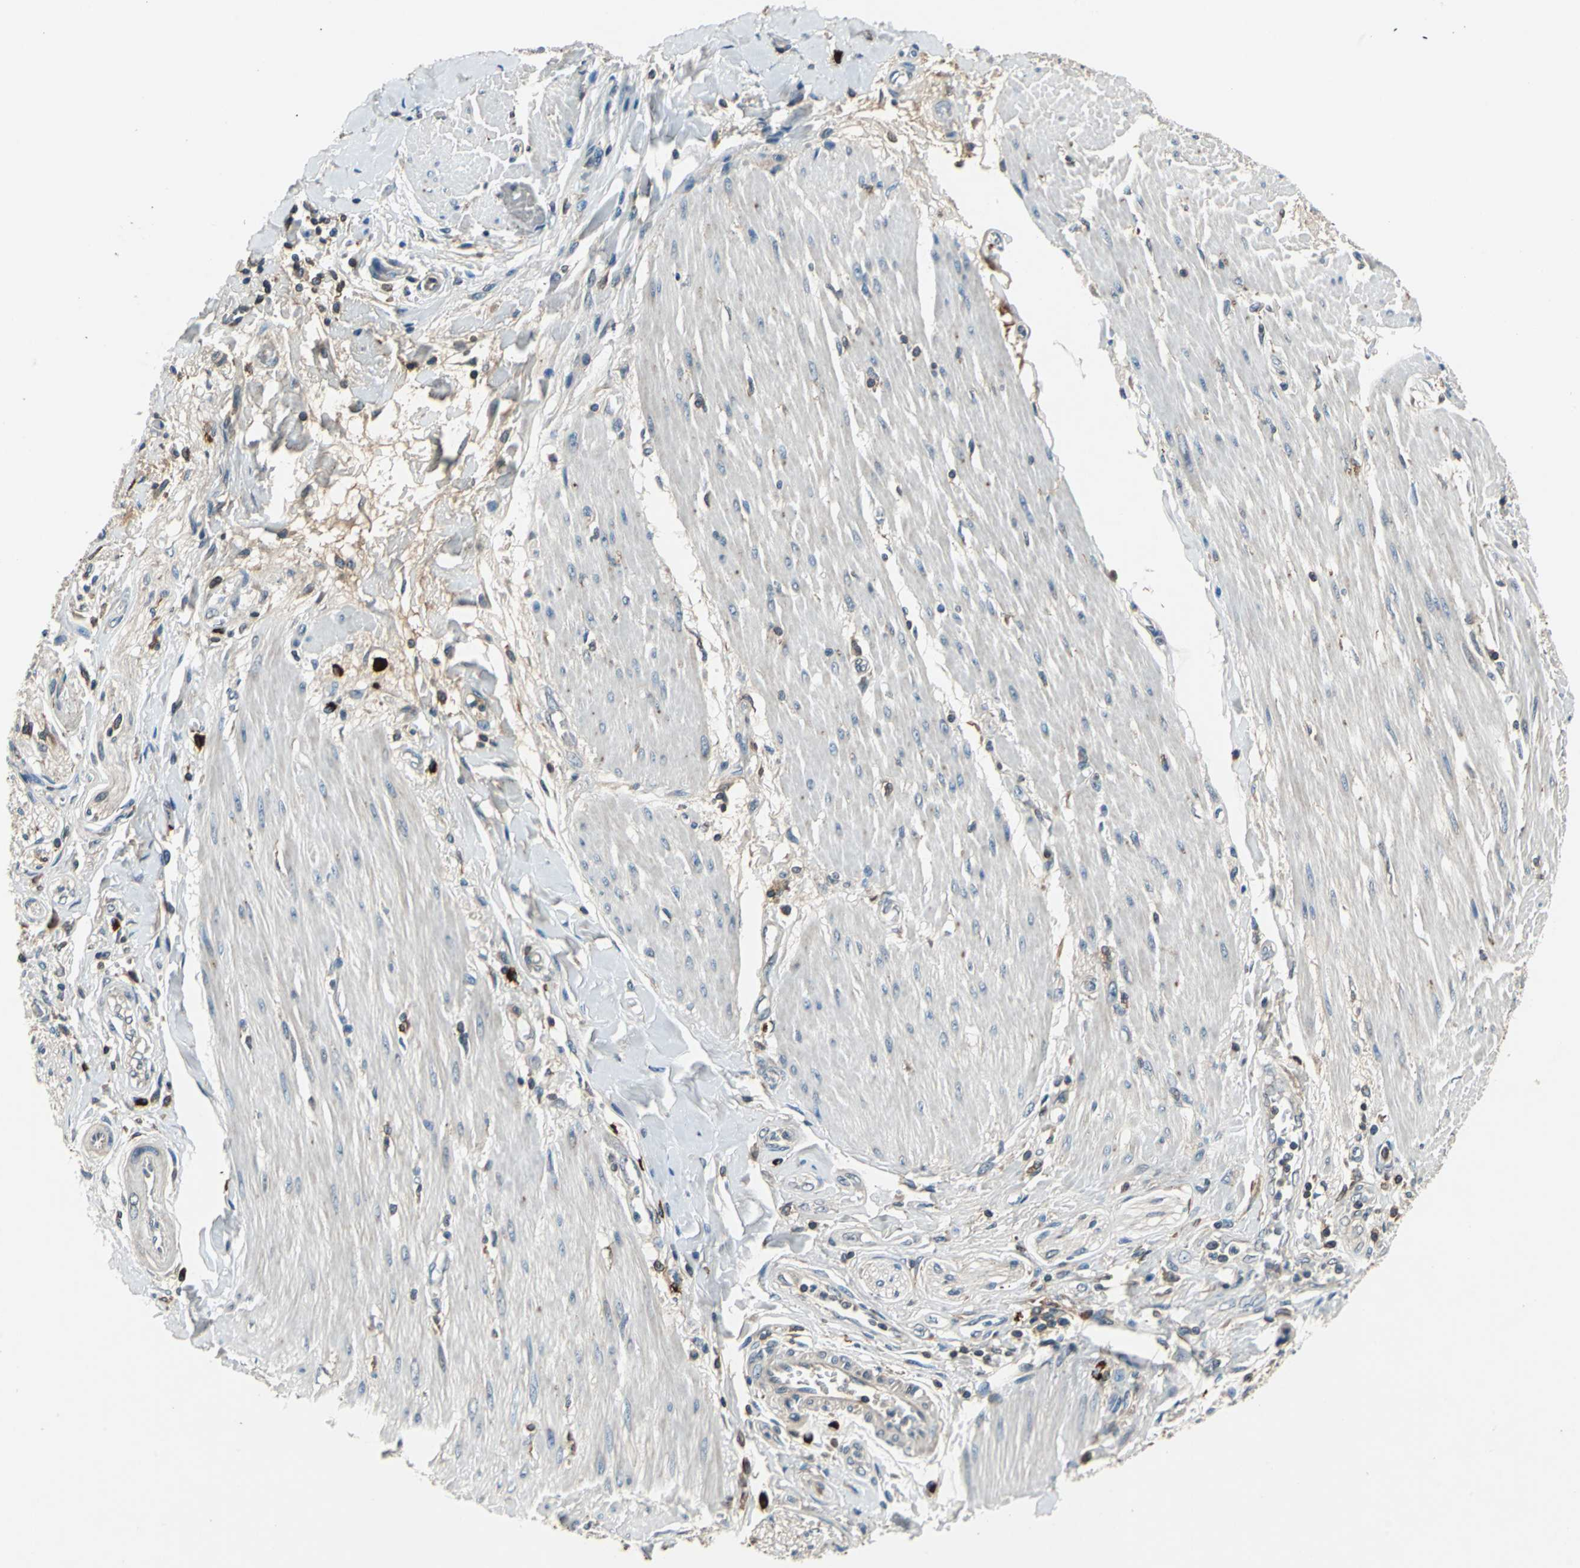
{"staining": {"intensity": "weak", "quantity": "<25%", "location": "cytoplasmic/membranous"}, "tissue": "pancreatic cancer", "cell_type": "Tumor cells", "image_type": "cancer", "snomed": [{"axis": "morphology", "description": "Adenocarcinoma, NOS"}, {"axis": "topography", "description": "Pancreas"}], "caption": "This is an immunohistochemistry (IHC) micrograph of pancreatic adenocarcinoma. There is no staining in tumor cells.", "gene": "SLC19A2", "patient": {"sex": "female", "age": 64}}